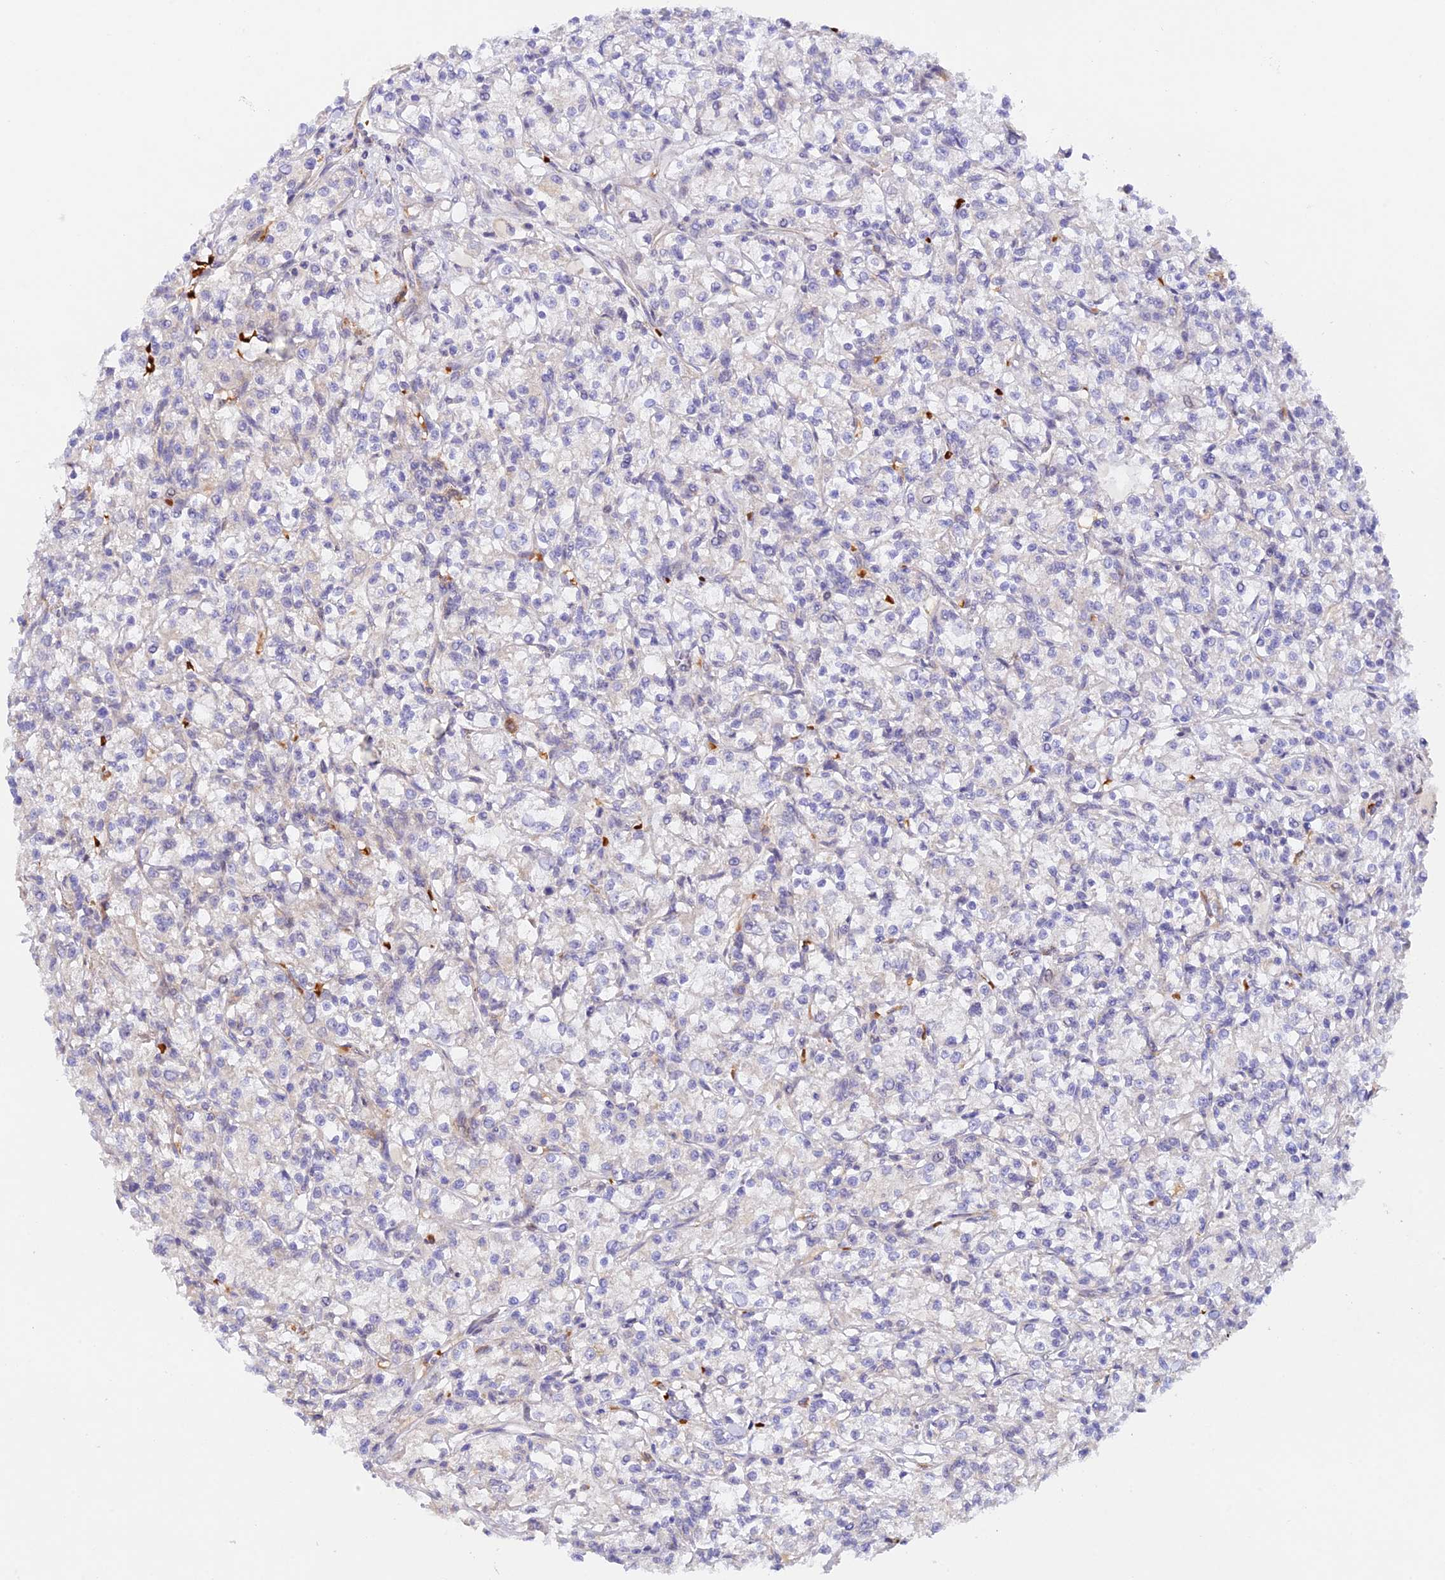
{"staining": {"intensity": "negative", "quantity": "none", "location": "none"}, "tissue": "renal cancer", "cell_type": "Tumor cells", "image_type": "cancer", "snomed": [{"axis": "morphology", "description": "Adenocarcinoma, NOS"}, {"axis": "topography", "description": "Kidney"}], "caption": "The immunohistochemistry photomicrograph has no significant positivity in tumor cells of renal cancer (adenocarcinoma) tissue. (Immunohistochemistry (ihc), brightfield microscopy, high magnification).", "gene": "WDFY4", "patient": {"sex": "female", "age": 59}}